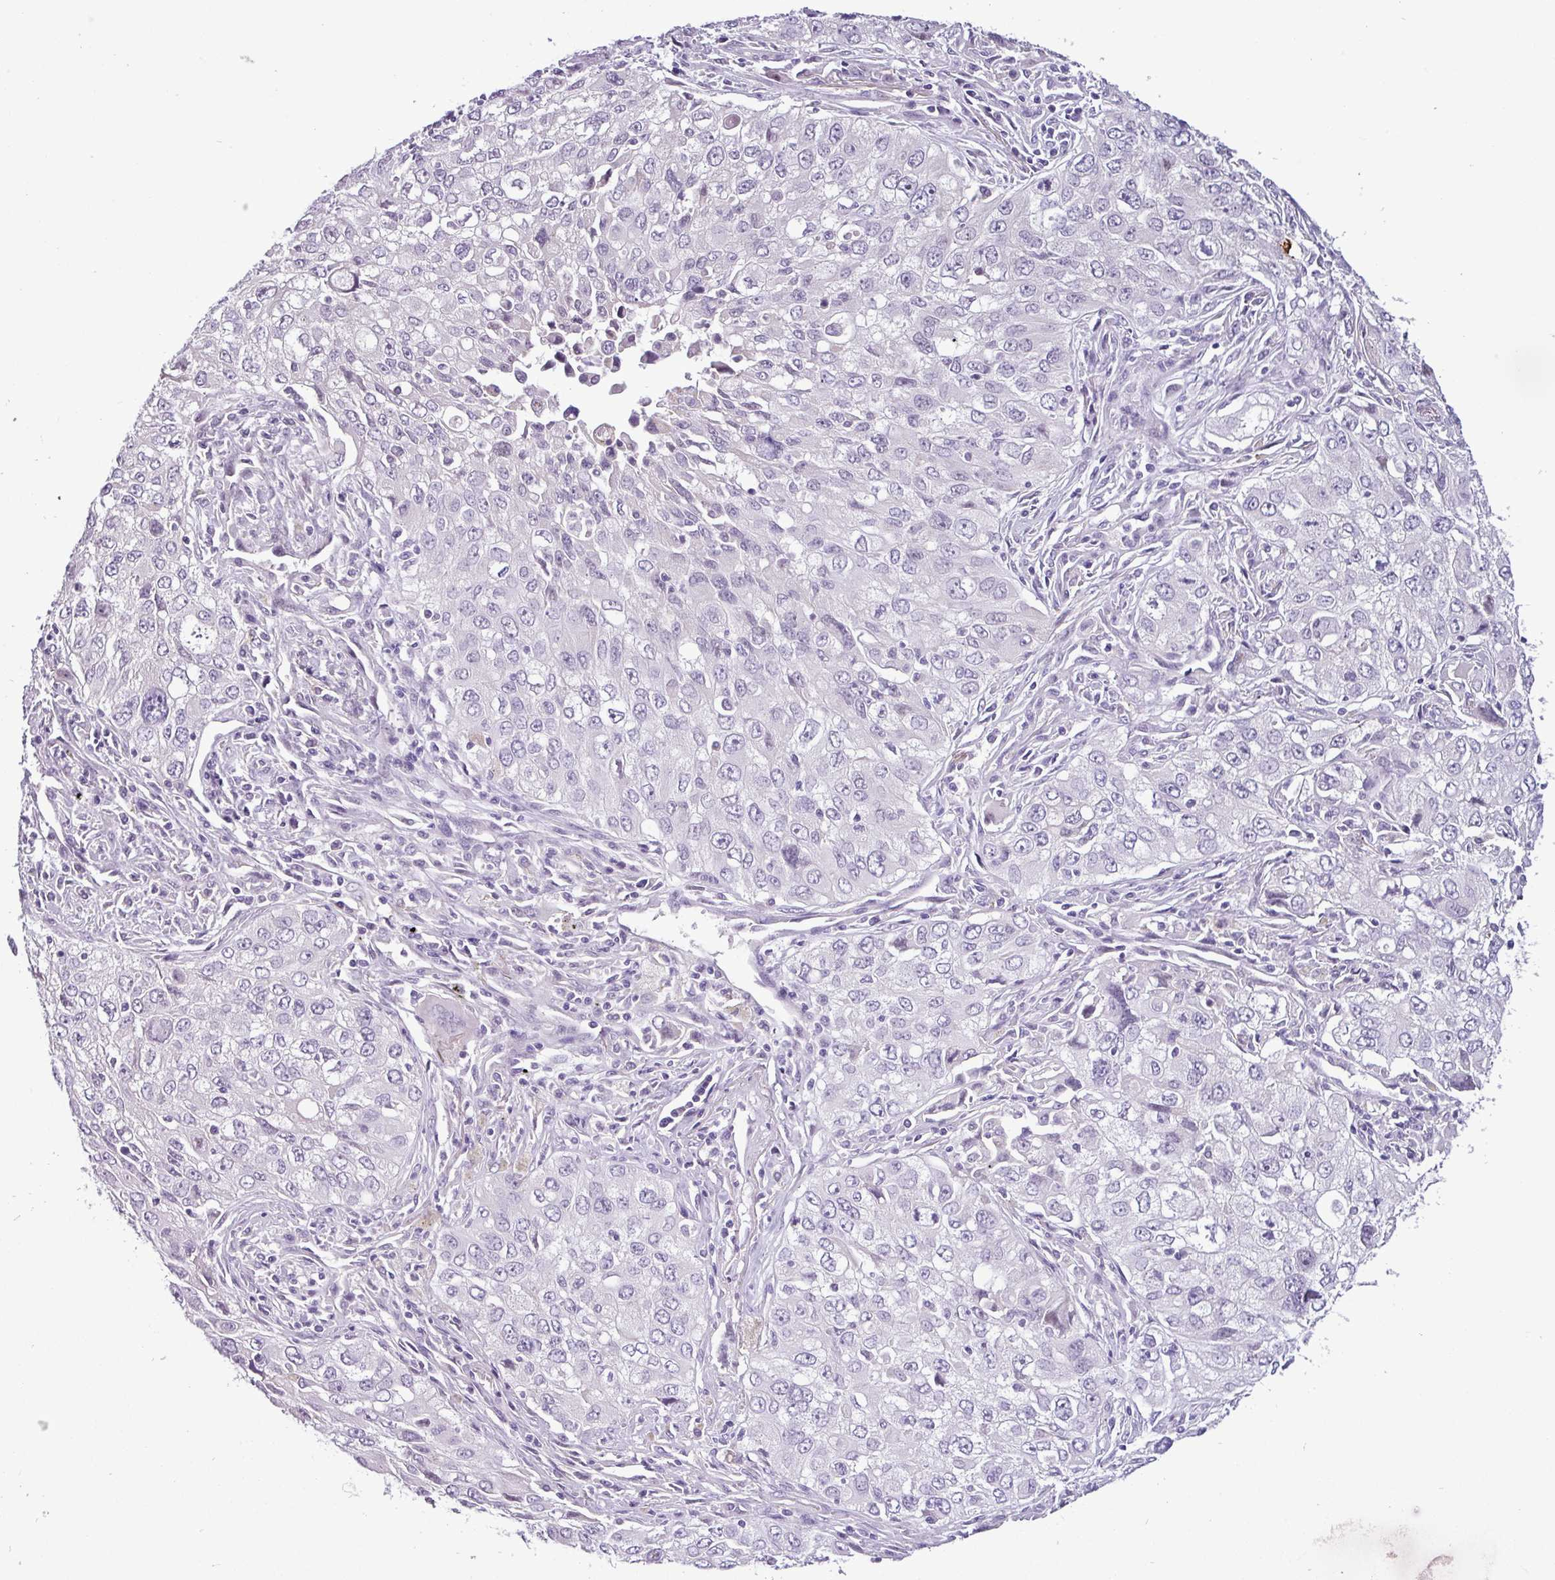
{"staining": {"intensity": "negative", "quantity": "none", "location": "none"}, "tissue": "lung cancer", "cell_type": "Tumor cells", "image_type": "cancer", "snomed": [{"axis": "morphology", "description": "Adenocarcinoma, NOS"}, {"axis": "morphology", "description": "Adenocarcinoma, metastatic, NOS"}, {"axis": "topography", "description": "Lymph node"}, {"axis": "topography", "description": "Lung"}], "caption": "Metastatic adenocarcinoma (lung) was stained to show a protein in brown. There is no significant expression in tumor cells.", "gene": "PNLDC1", "patient": {"sex": "female", "age": 42}}